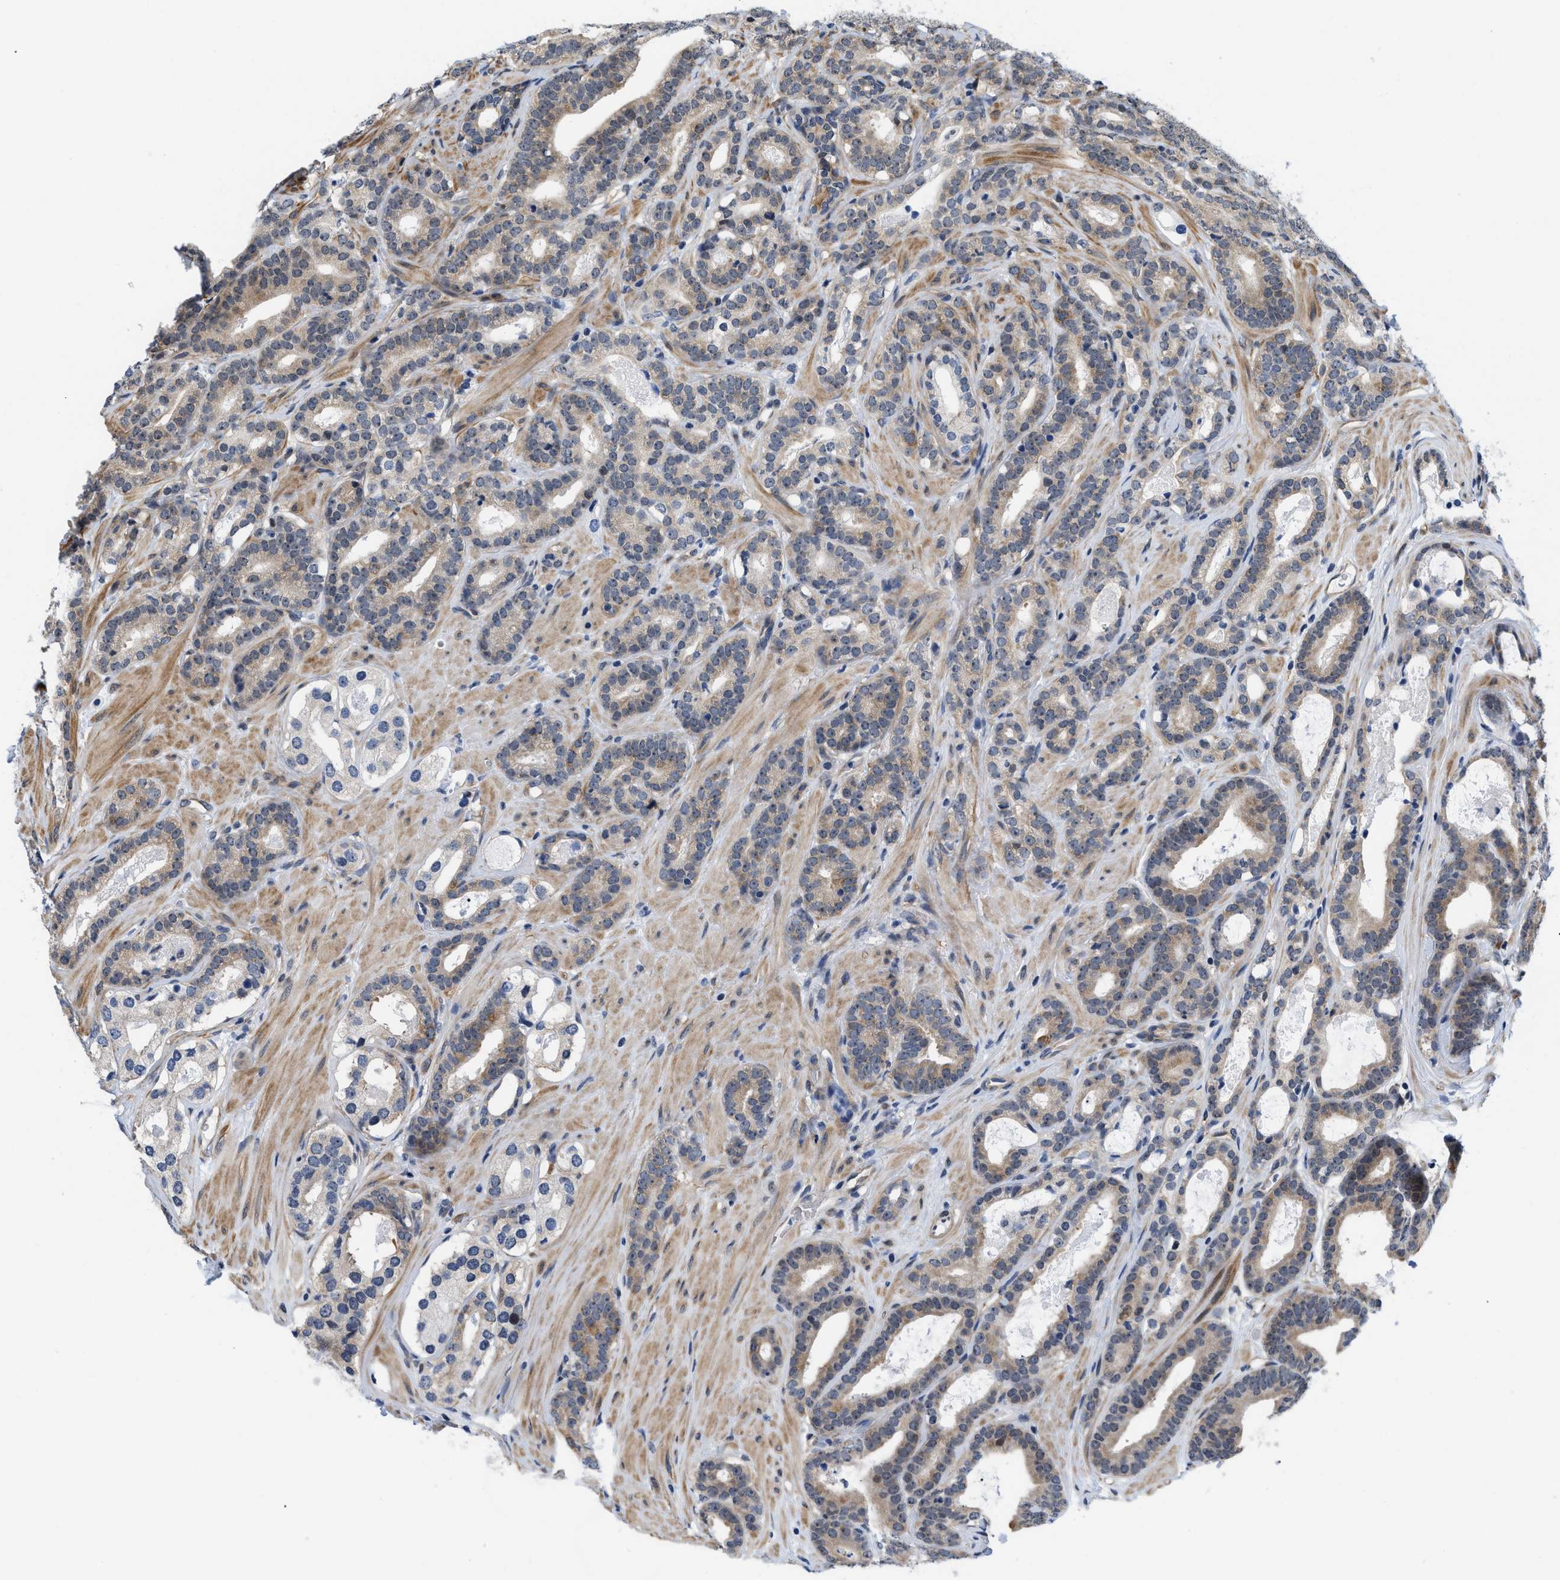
{"staining": {"intensity": "weak", "quantity": ">75%", "location": "cytoplasmic/membranous"}, "tissue": "prostate cancer", "cell_type": "Tumor cells", "image_type": "cancer", "snomed": [{"axis": "morphology", "description": "Adenocarcinoma, High grade"}, {"axis": "topography", "description": "Prostate"}], "caption": "This photomicrograph shows IHC staining of prostate cancer (high-grade adenocarcinoma), with low weak cytoplasmic/membranous expression in approximately >75% of tumor cells.", "gene": "GPRASP2", "patient": {"sex": "male", "age": 60}}